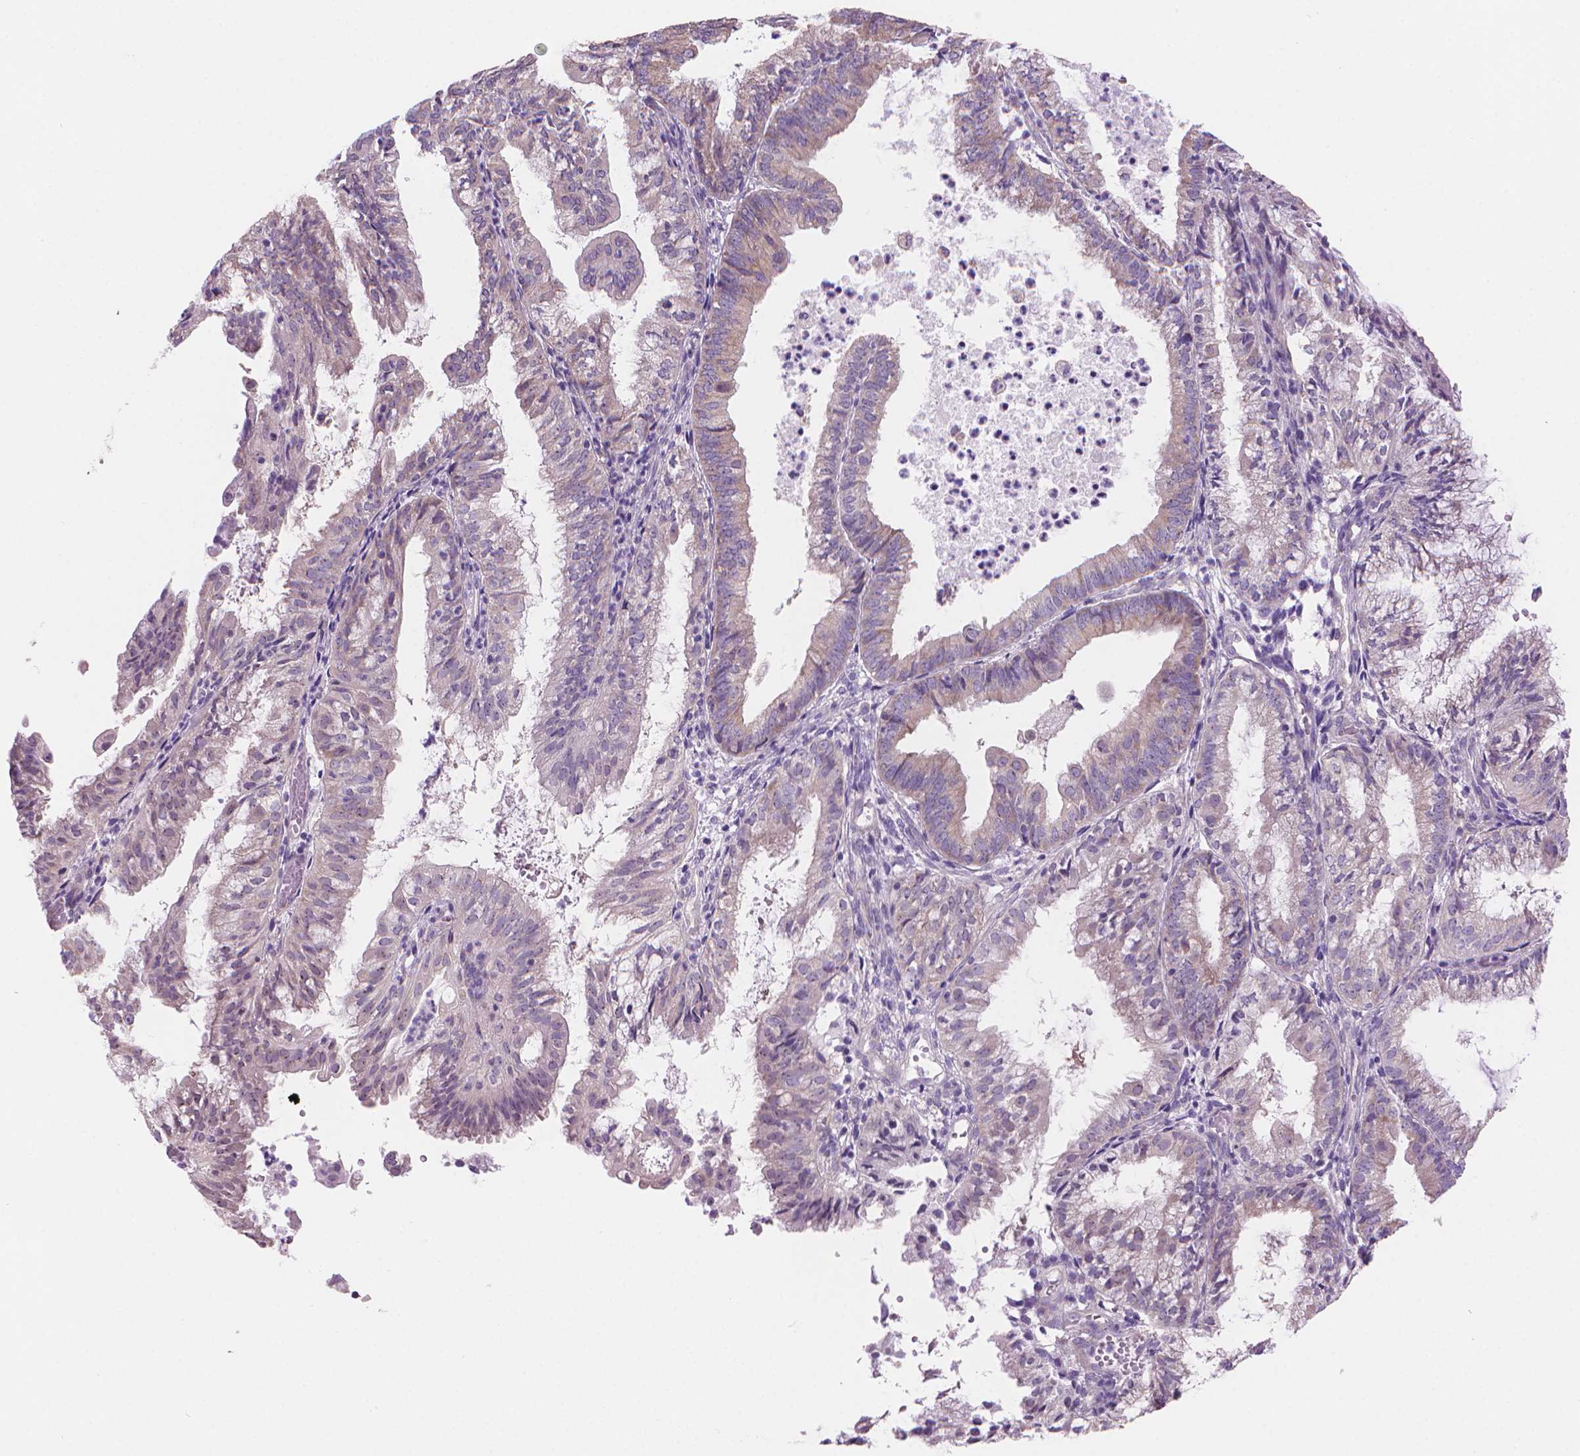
{"staining": {"intensity": "weak", "quantity": "<25%", "location": "cytoplasmic/membranous"}, "tissue": "endometrial cancer", "cell_type": "Tumor cells", "image_type": "cancer", "snomed": [{"axis": "morphology", "description": "Adenocarcinoma, NOS"}, {"axis": "topography", "description": "Endometrium"}], "caption": "A micrograph of endometrial adenocarcinoma stained for a protein displays no brown staining in tumor cells.", "gene": "ENSG00000187186", "patient": {"sex": "female", "age": 55}}